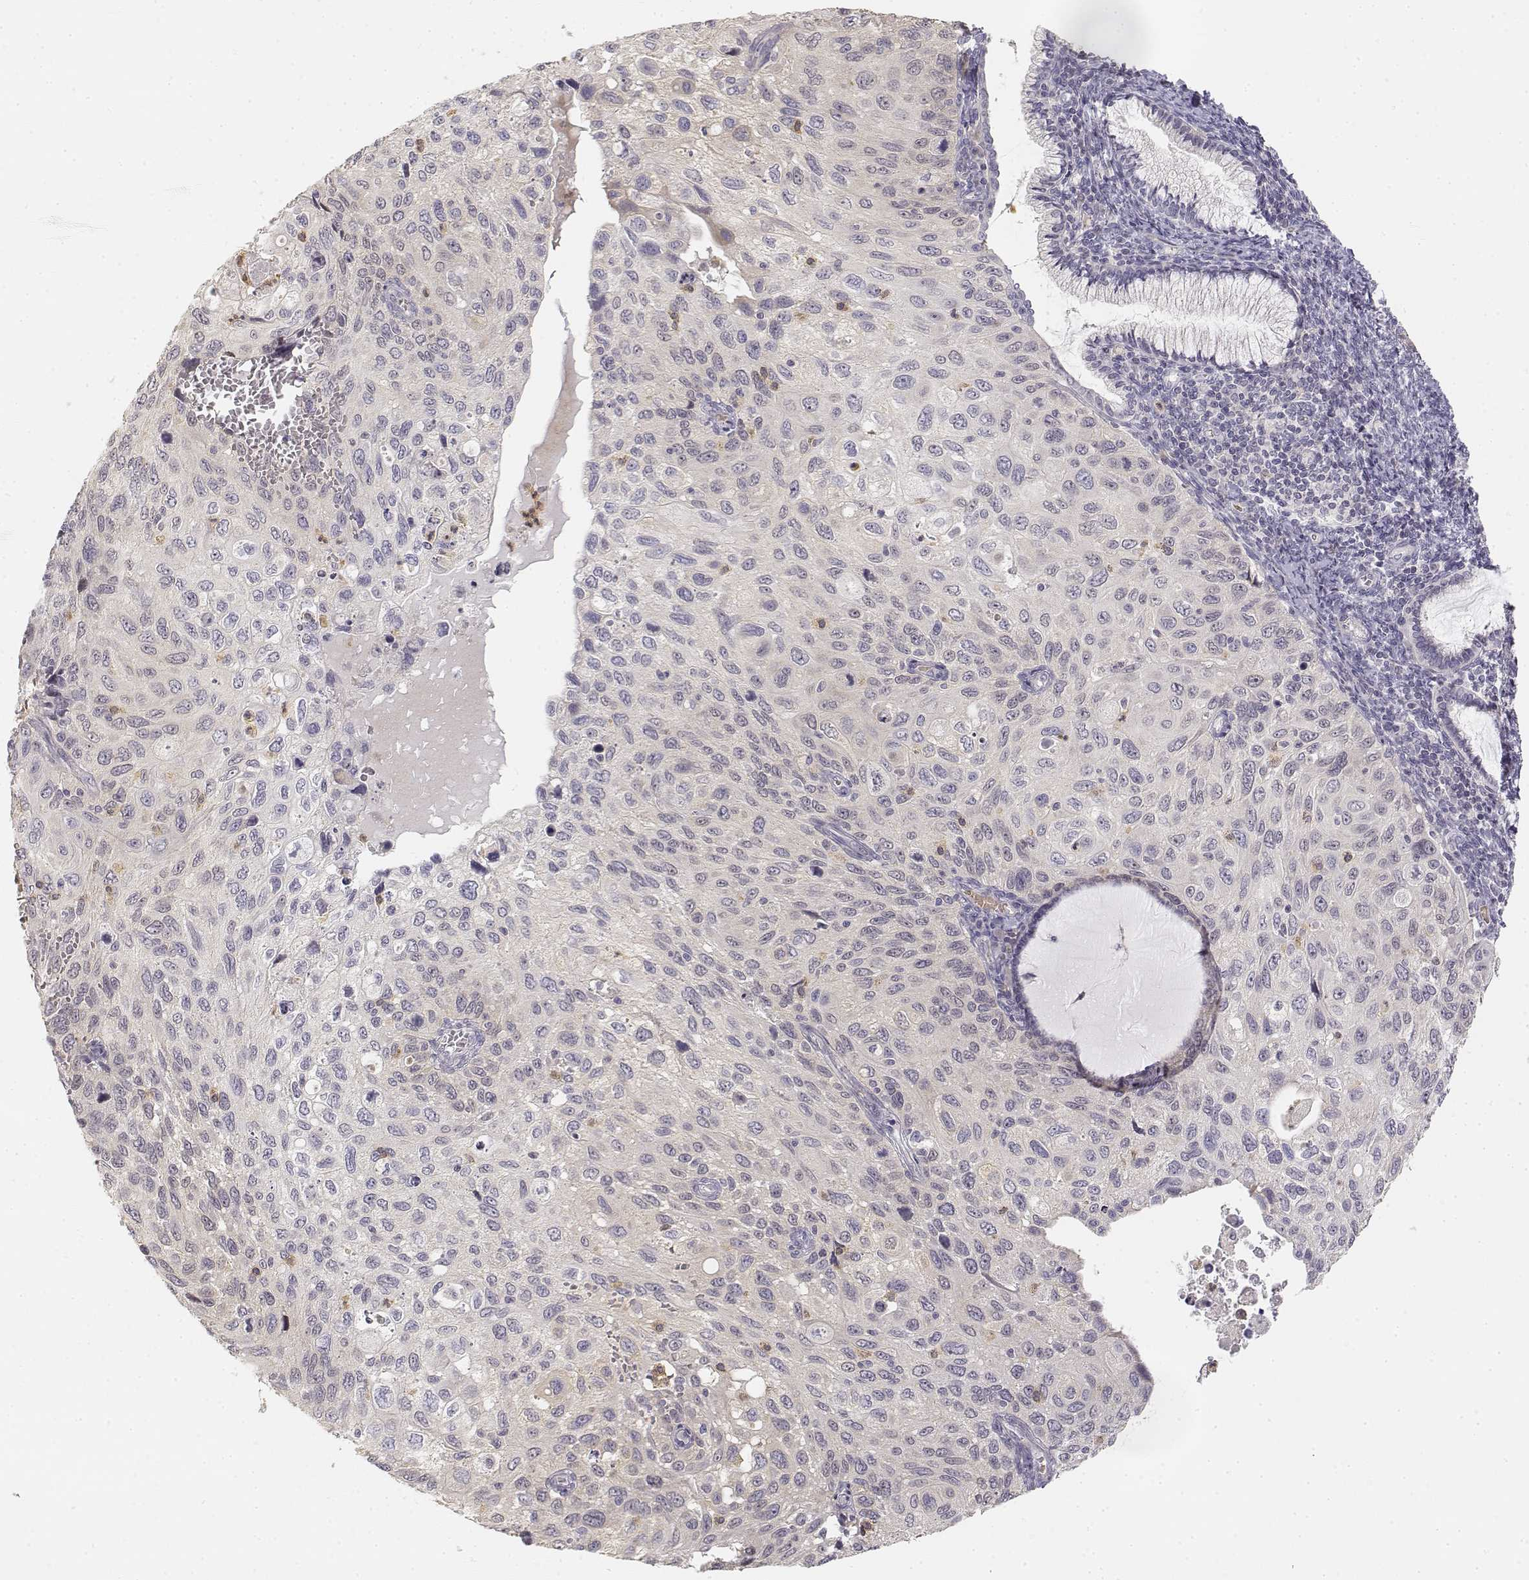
{"staining": {"intensity": "negative", "quantity": "none", "location": "none"}, "tissue": "cervical cancer", "cell_type": "Tumor cells", "image_type": "cancer", "snomed": [{"axis": "morphology", "description": "Squamous cell carcinoma, NOS"}, {"axis": "topography", "description": "Cervix"}], "caption": "An image of cervical cancer stained for a protein demonstrates no brown staining in tumor cells.", "gene": "GLIPR1L2", "patient": {"sex": "female", "age": 70}}